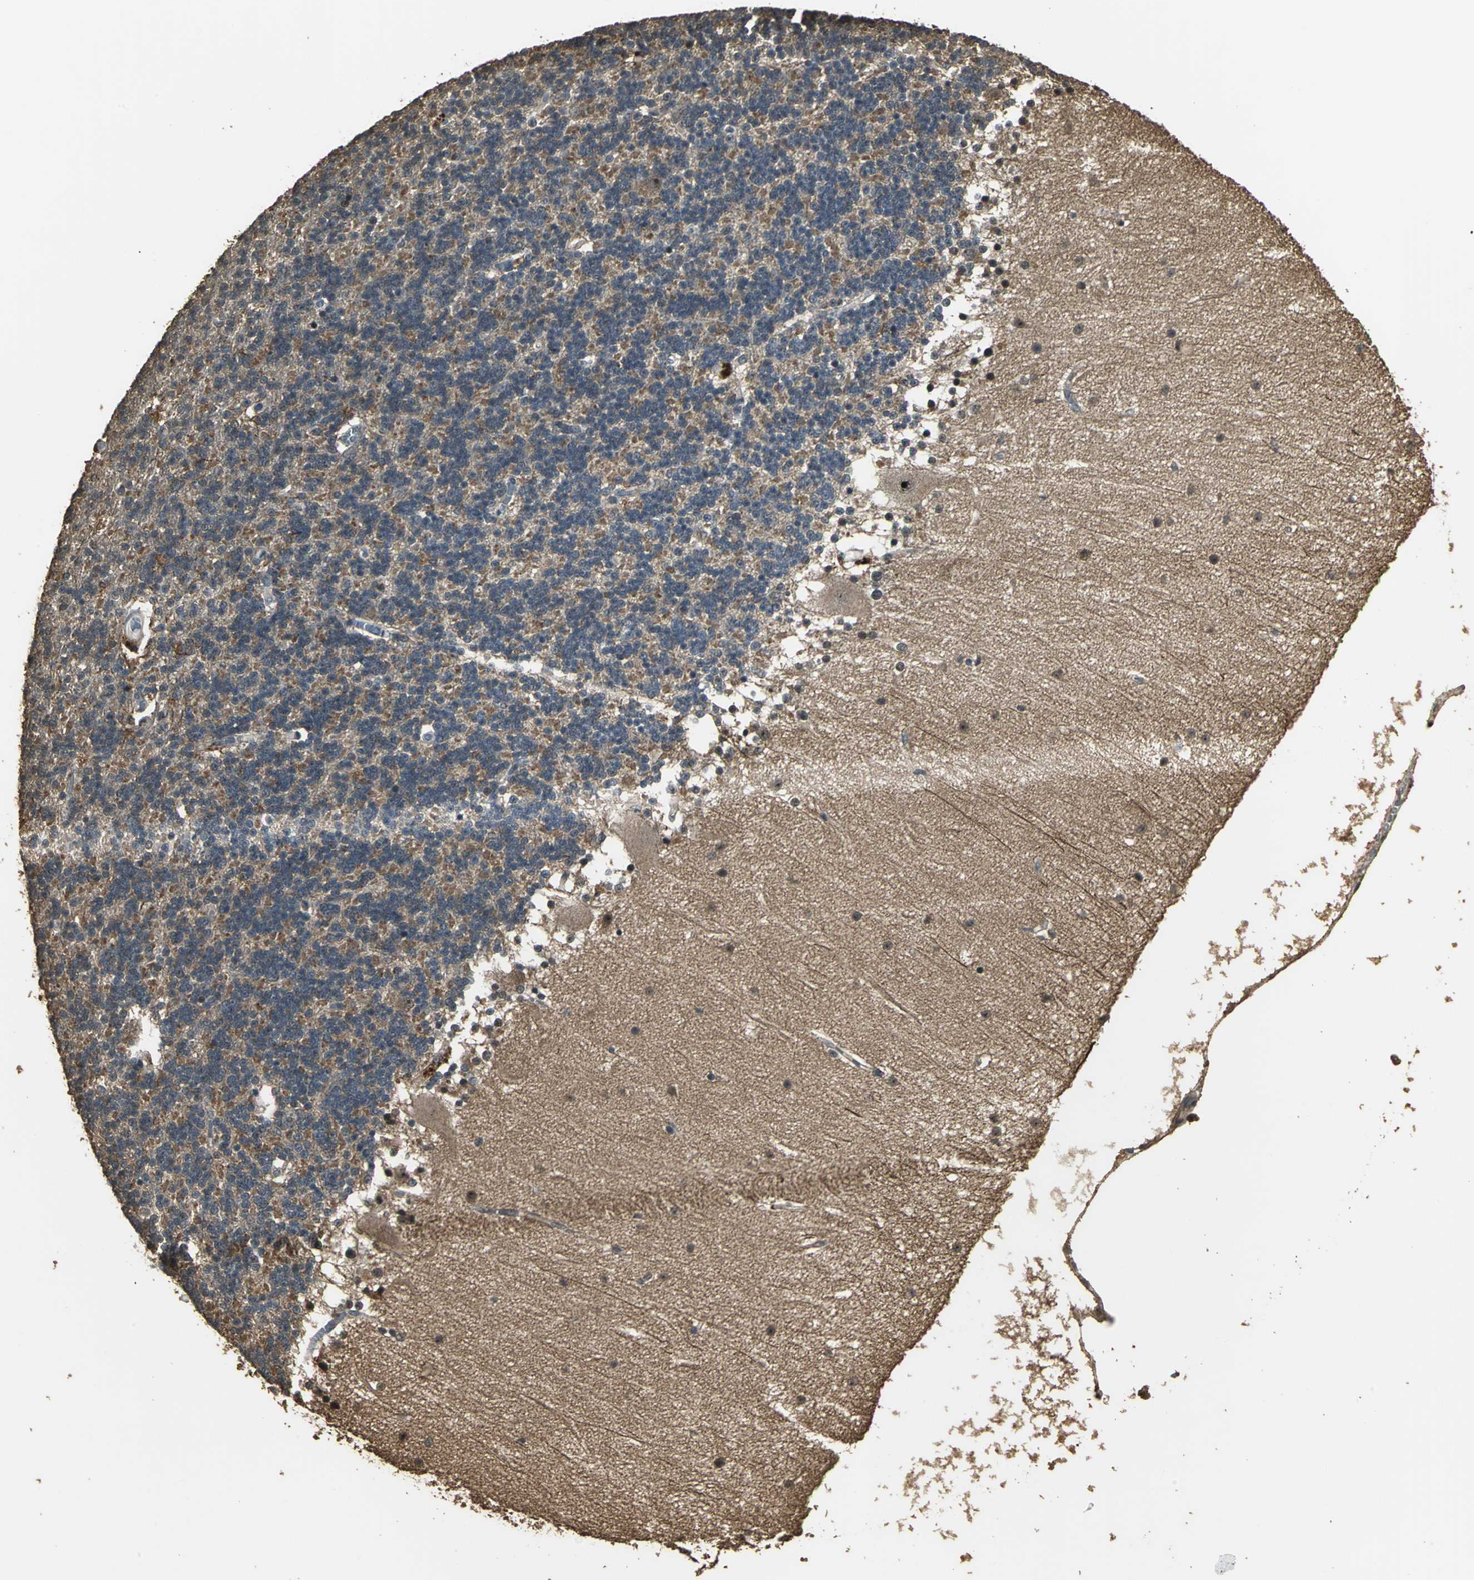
{"staining": {"intensity": "moderate", "quantity": "25%-75%", "location": "cytoplasmic/membranous"}, "tissue": "cerebellum", "cell_type": "Cells in granular layer", "image_type": "normal", "snomed": [{"axis": "morphology", "description": "Normal tissue, NOS"}, {"axis": "topography", "description": "Cerebellum"}], "caption": "Unremarkable cerebellum was stained to show a protein in brown. There is medium levels of moderate cytoplasmic/membranous expression in approximately 25%-75% of cells in granular layer.", "gene": "UCHL5", "patient": {"sex": "female", "age": 54}}